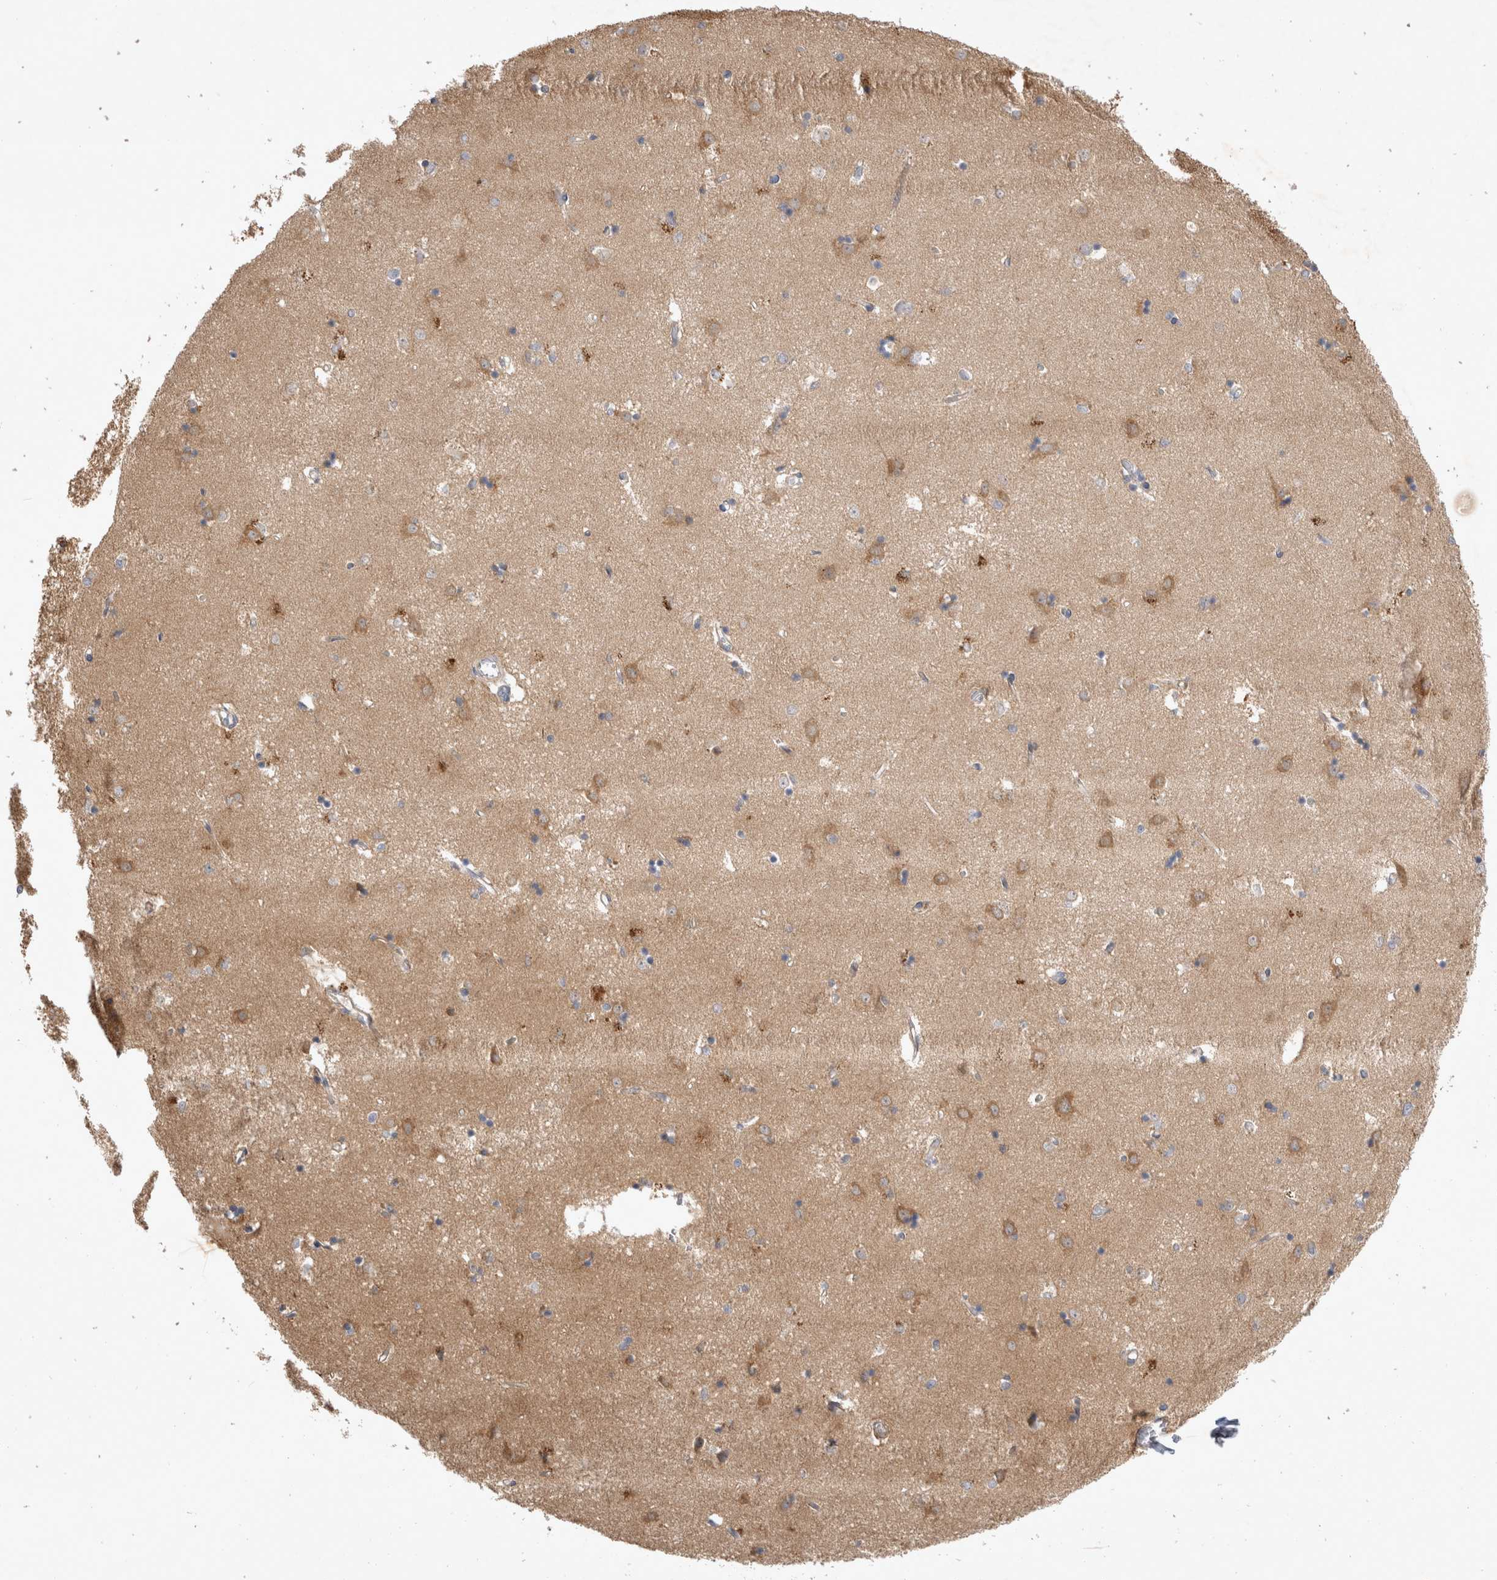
{"staining": {"intensity": "weak", "quantity": "25%-75%", "location": "cytoplasmic/membranous"}, "tissue": "caudate", "cell_type": "Glial cells", "image_type": "normal", "snomed": [{"axis": "morphology", "description": "Normal tissue, NOS"}, {"axis": "topography", "description": "Lateral ventricle wall"}], "caption": "DAB immunohistochemical staining of unremarkable caudate shows weak cytoplasmic/membranous protein positivity in about 25%-75% of glial cells.", "gene": "SRD5A3", "patient": {"sex": "male", "age": 45}}